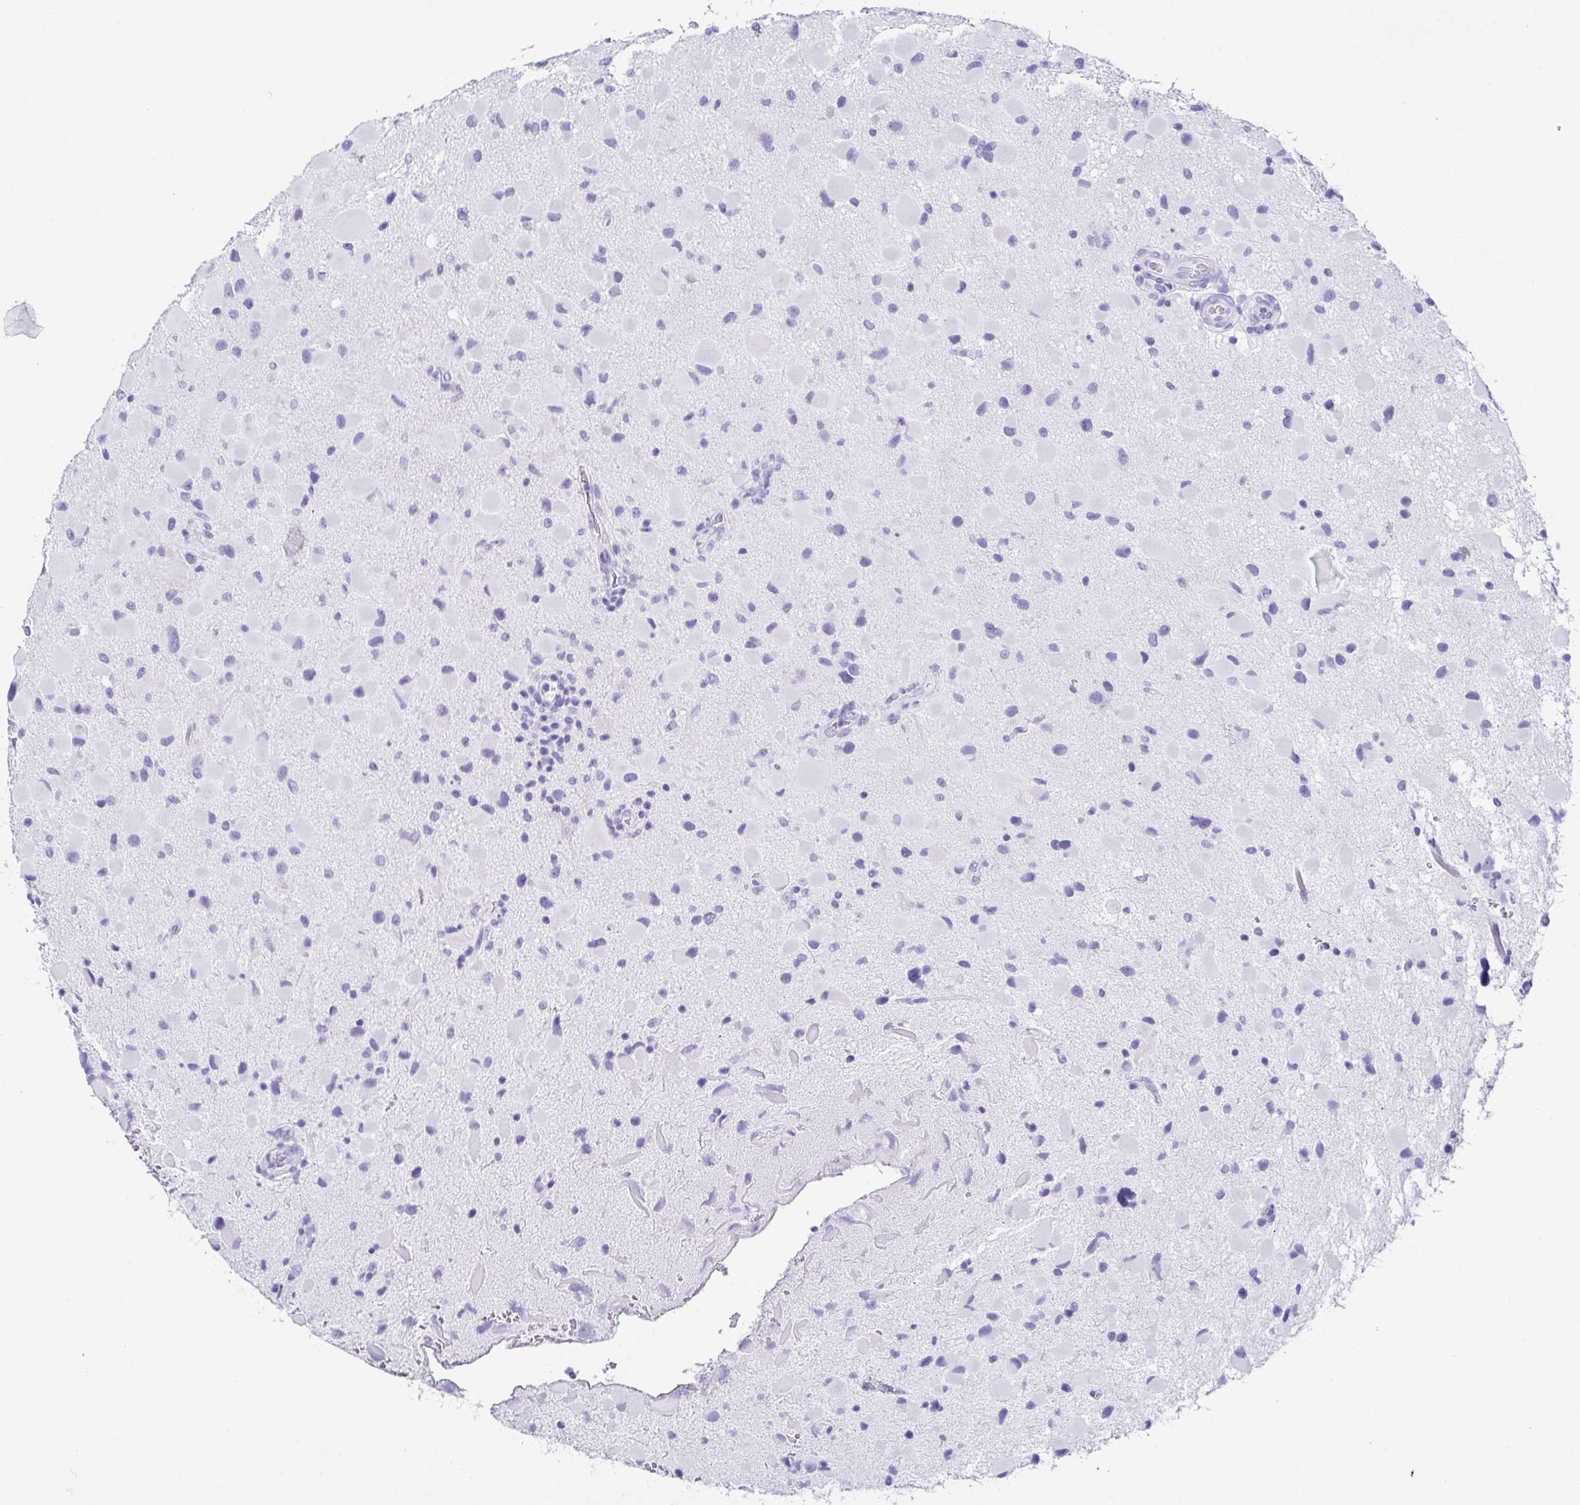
{"staining": {"intensity": "negative", "quantity": "none", "location": "none"}, "tissue": "glioma", "cell_type": "Tumor cells", "image_type": "cancer", "snomed": [{"axis": "morphology", "description": "Glioma, malignant, Low grade"}, {"axis": "topography", "description": "Brain"}], "caption": "There is no significant expression in tumor cells of malignant glioma (low-grade).", "gene": "ZG16B", "patient": {"sex": "female", "age": 32}}